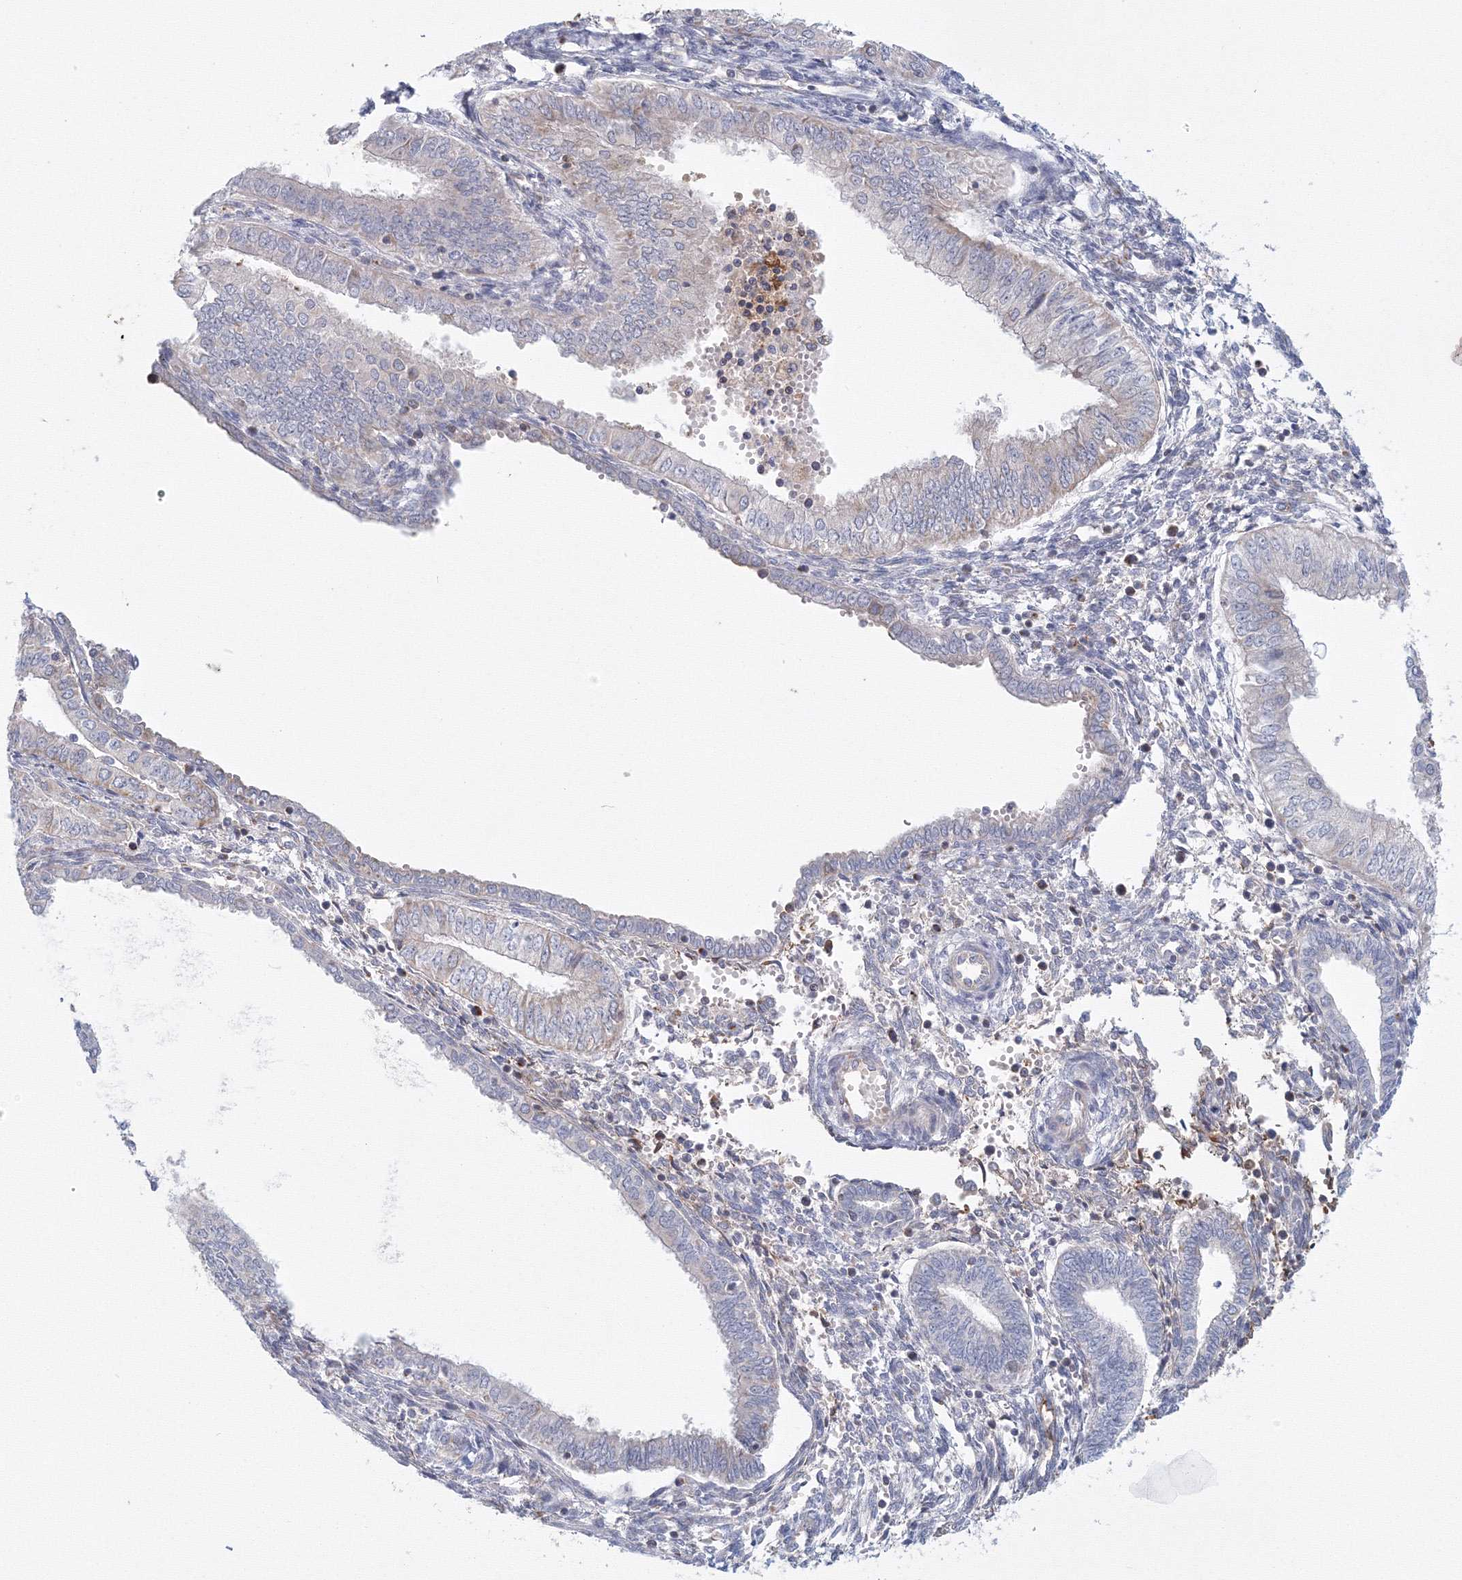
{"staining": {"intensity": "weak", "quantity": "<25%", "location": "cytoplasmic/membranous"}, "tissue": "endometrial cancer", "cell_type": "Tumor cells", "image_type": "cancer", "snomed": [{"axis": "morphology", "description": "Normal tissue, NOS"}, {"axis": "morphology", "description": "Adenocarcinoma, NOS"}, {"axis": "topography", "description": "Endometrium"}], "caption": "Immunohistochemistry (IHC) image of human adenocarcinoma (endometrial) stained for a protein (brown), which demonstrates no positivity in tumor cells. The staining is performed using DAB (3,3'-diaminobenzidine) brown chromogen with nuclei counter-stained in using hematoxylin.", "gene": "GRPEL1", "patient": {"sex": "female", "age": 53}}